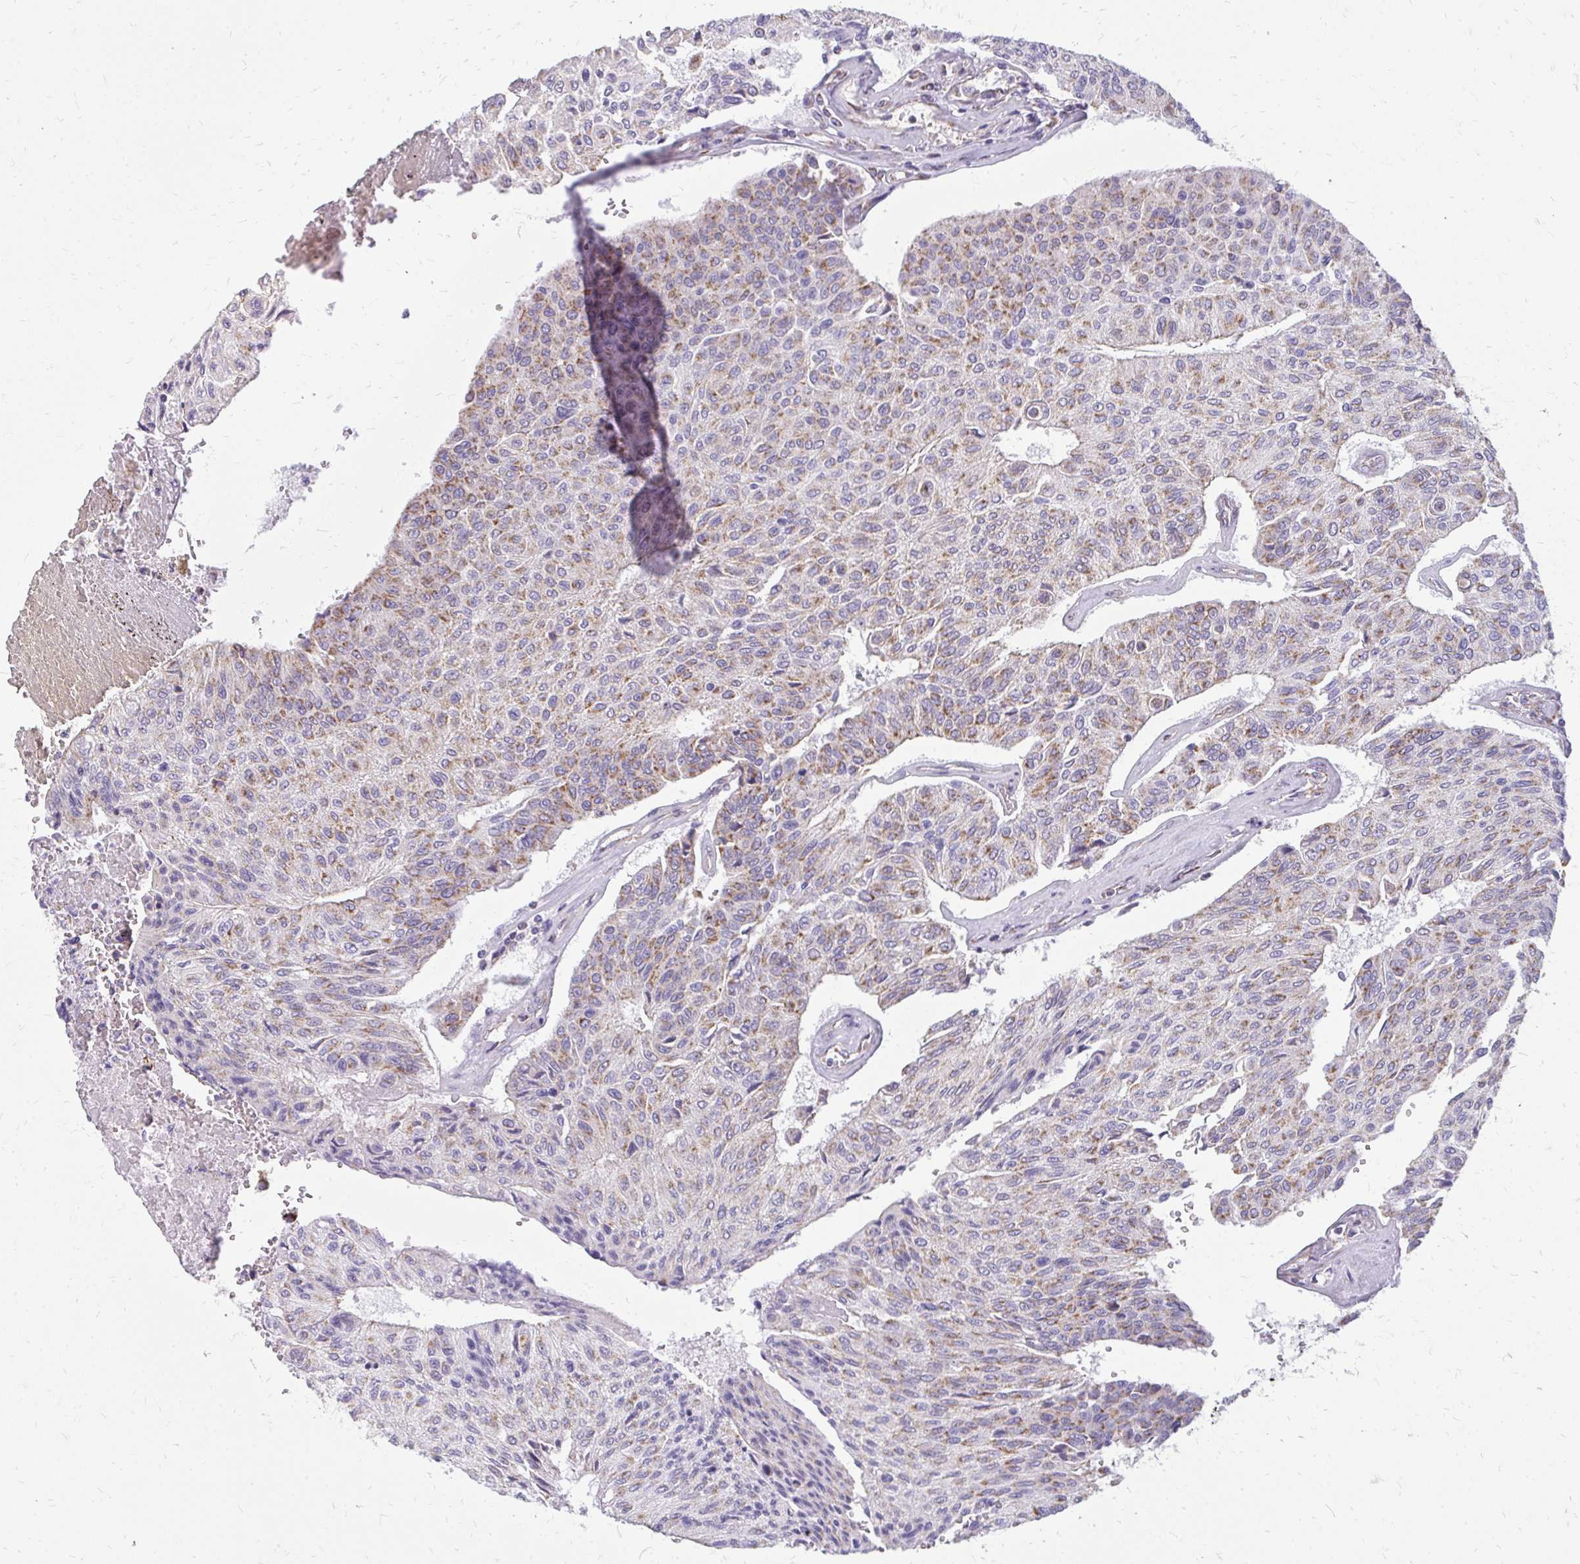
{"staining": {"intensity": "moderate", "quantity": "25%-75%", "location": "cytoplasmic/membranous"}, "tissue": "urothelial cancer", "cell_type": "Tumor cells", "image_type": "cancer", "snomed": [{"axis": "morphology", "description": "Urothelial carcinoma, High grade"}, {"axis": "topography", "description": "Urinary bladder"}], "caption": "Immunohistochemistry histopathology image of neoplastic tissue: human urothelial cancer stained using IHC displays medium levels of moderate protein expression localized specifically in the cytoplasmic/membranous of tumor cells, appearing as a cytoplasmic/membranous brown color.", "gene": "IFIT1", "patient": {"sex": "male", "age": 66}}